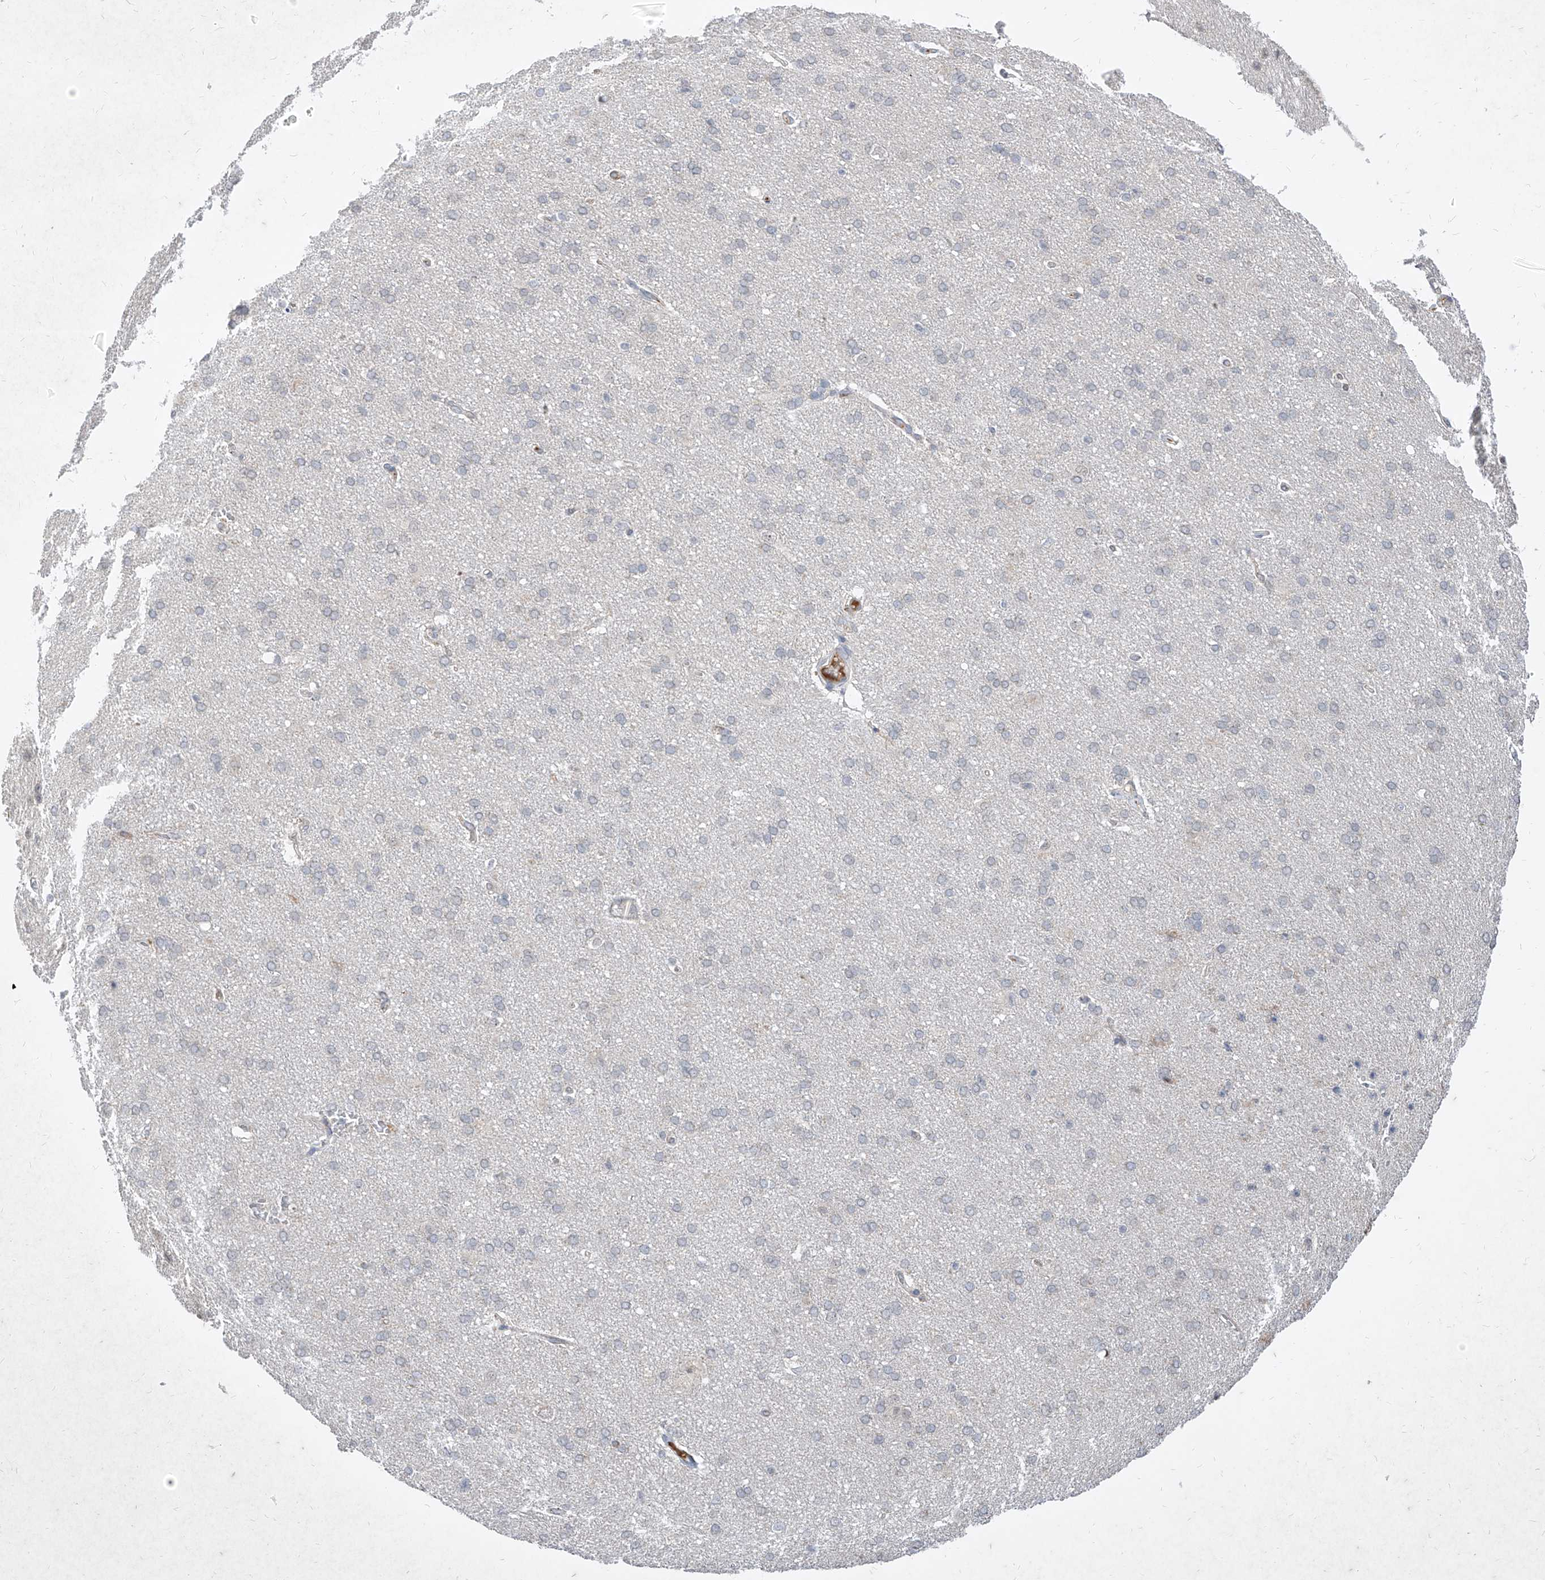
{"staining": {"intensity": "negative", "quantity": "none", "location": "none"}, "tissue": "cerebral cortex", "cell_type": "Endothelial cells", "image_type": "normal", "snomed": [{"axis": "morphology", "description": "Normal tissue, NOS"}, {"axis": "topography", "description": "Cerebral cortex"}], "caption": "A high-resolution photomicrograph shows immunohistochemistry staining of unremarkable cerebral cortex, which reveals no significant staining in endothelial cells.", "gene": "C4A", "patient": {"sex": "male", "age": 62}}